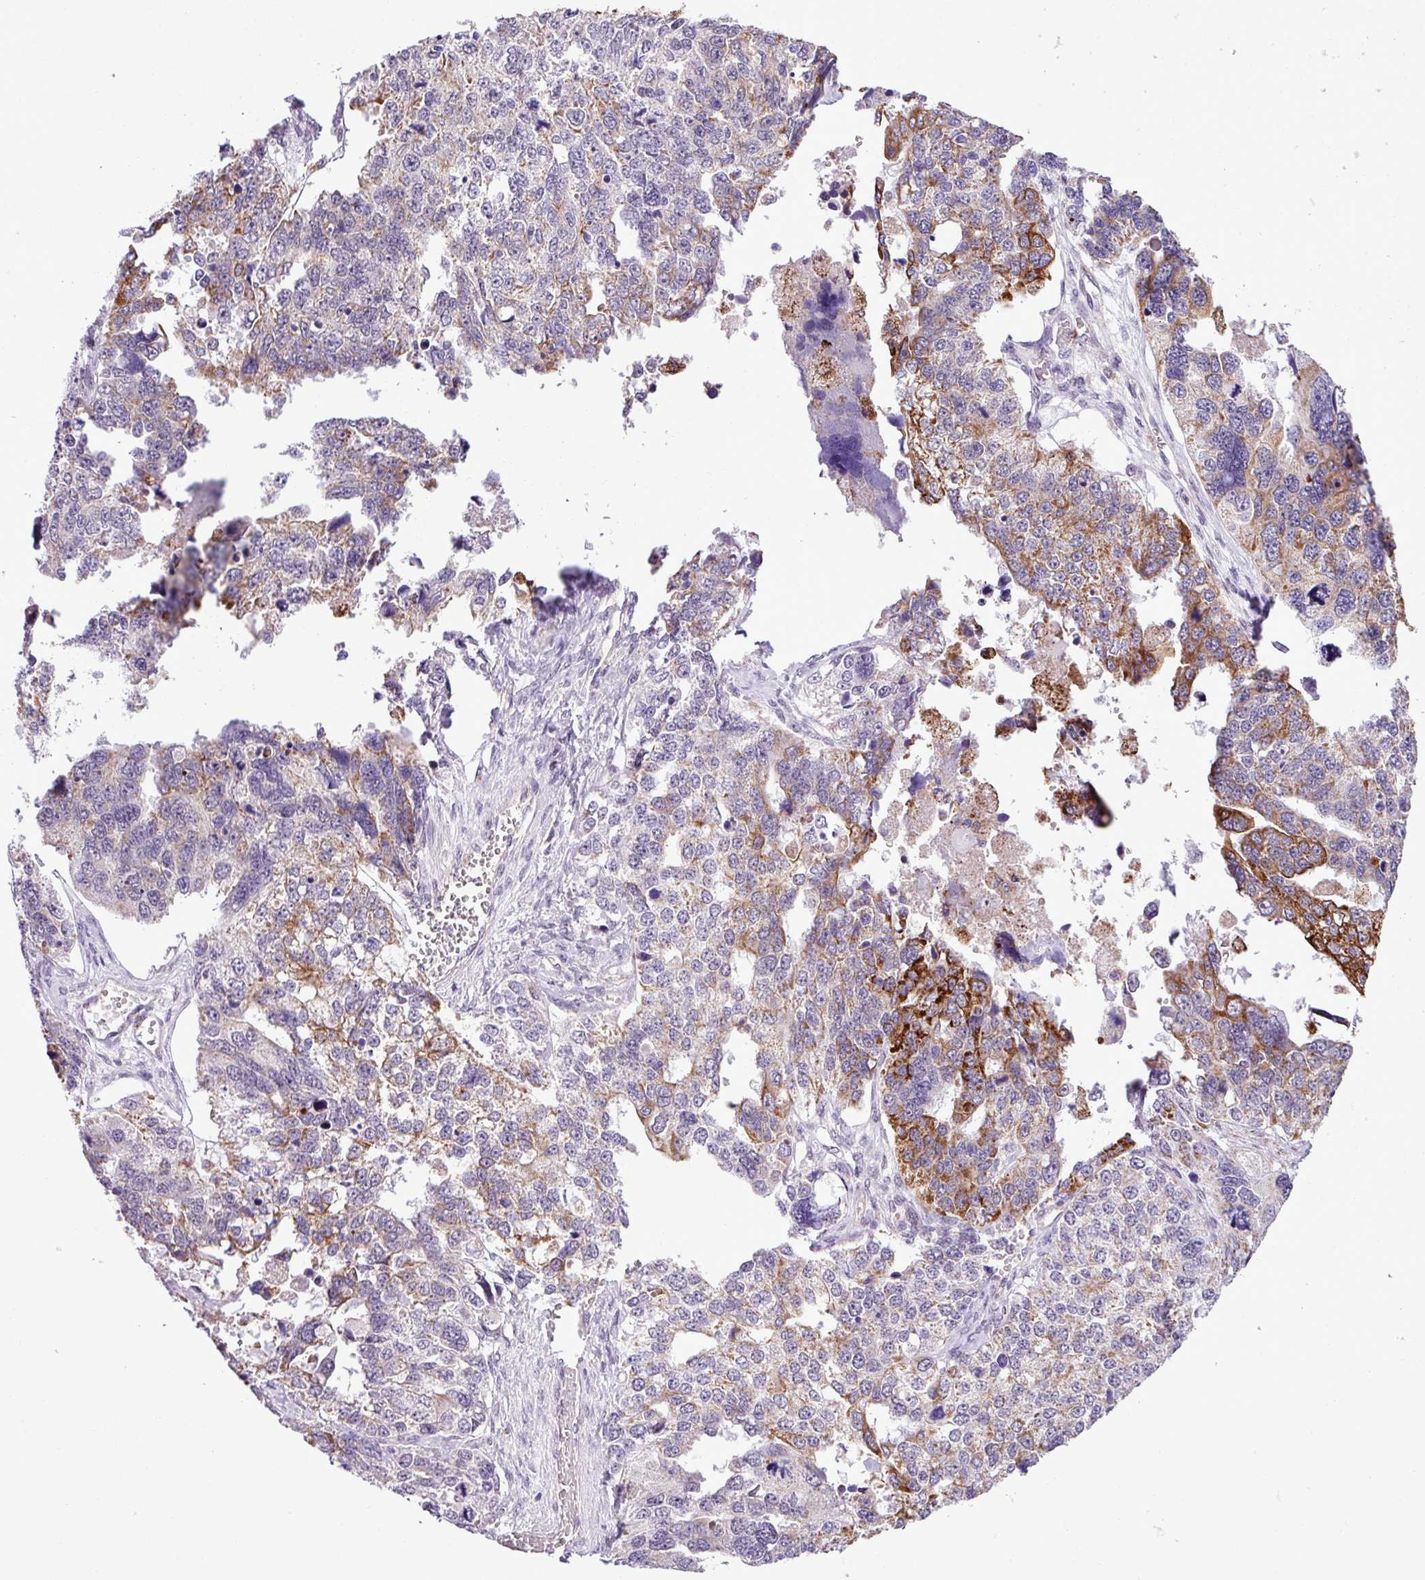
{"staining": {"intensity": "strong", "quantity": "<25%", "location": "cytoplasmic/membranous"}, "tissue": "ovarian cancer", "cell_type": "Tumor cells", "image_type": "cancer", "snomed": [{"axis": "morphology", "description": "Cystadenocarcinoma, serous, NOS"}, {"axis": "topography", "description": "Ovary"}], "caption": "Immunohistochemistry histopathology image of ovarian serous cystadenocarcinoma stained for a protein (brown), which demonstrates medium levels of strong cytoplasmic/membranous staining in about <25% of tumor cells.", "gene": "SGPP1", "patient": {"sex": "female", "age": 76}}